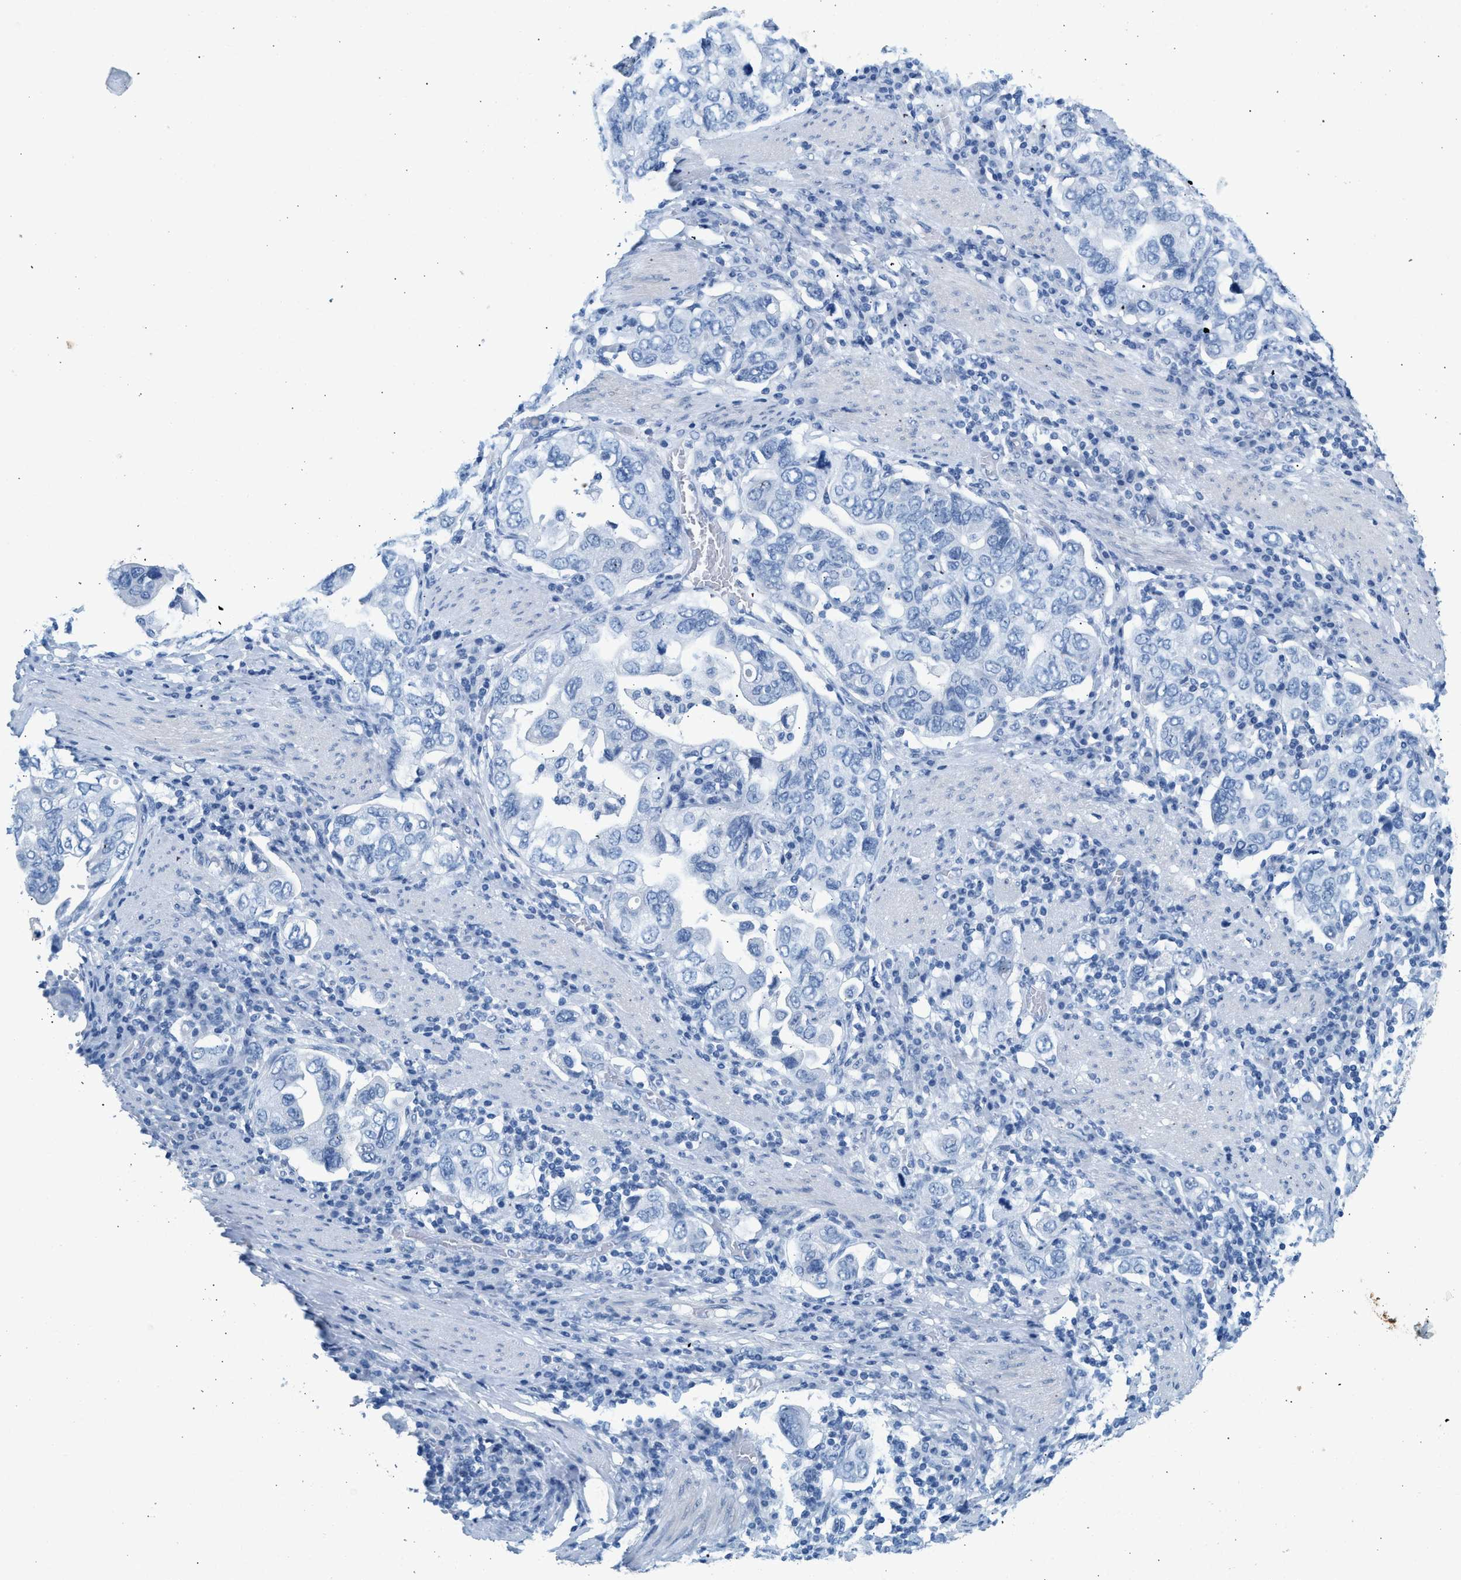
{"staining": {"intensity": "negative", "quantity": "none", "location": "none"}, "tissue": "stomach cancer", "cell_type": "Tumor cells", "image_type": "cancer", "snomed": [{"axis": "morphology", "description": "Adenocarcinoma, NOS"}, {"axis": "topography", "description": "Stomach, upper"}], "caption": "Immunohistochemical staining of human adenocarcinoma (stomach) reveals no significant positivity in tumor cells.", "gene": "HHATL", "patient": {"sex": "male", "age": 62}}